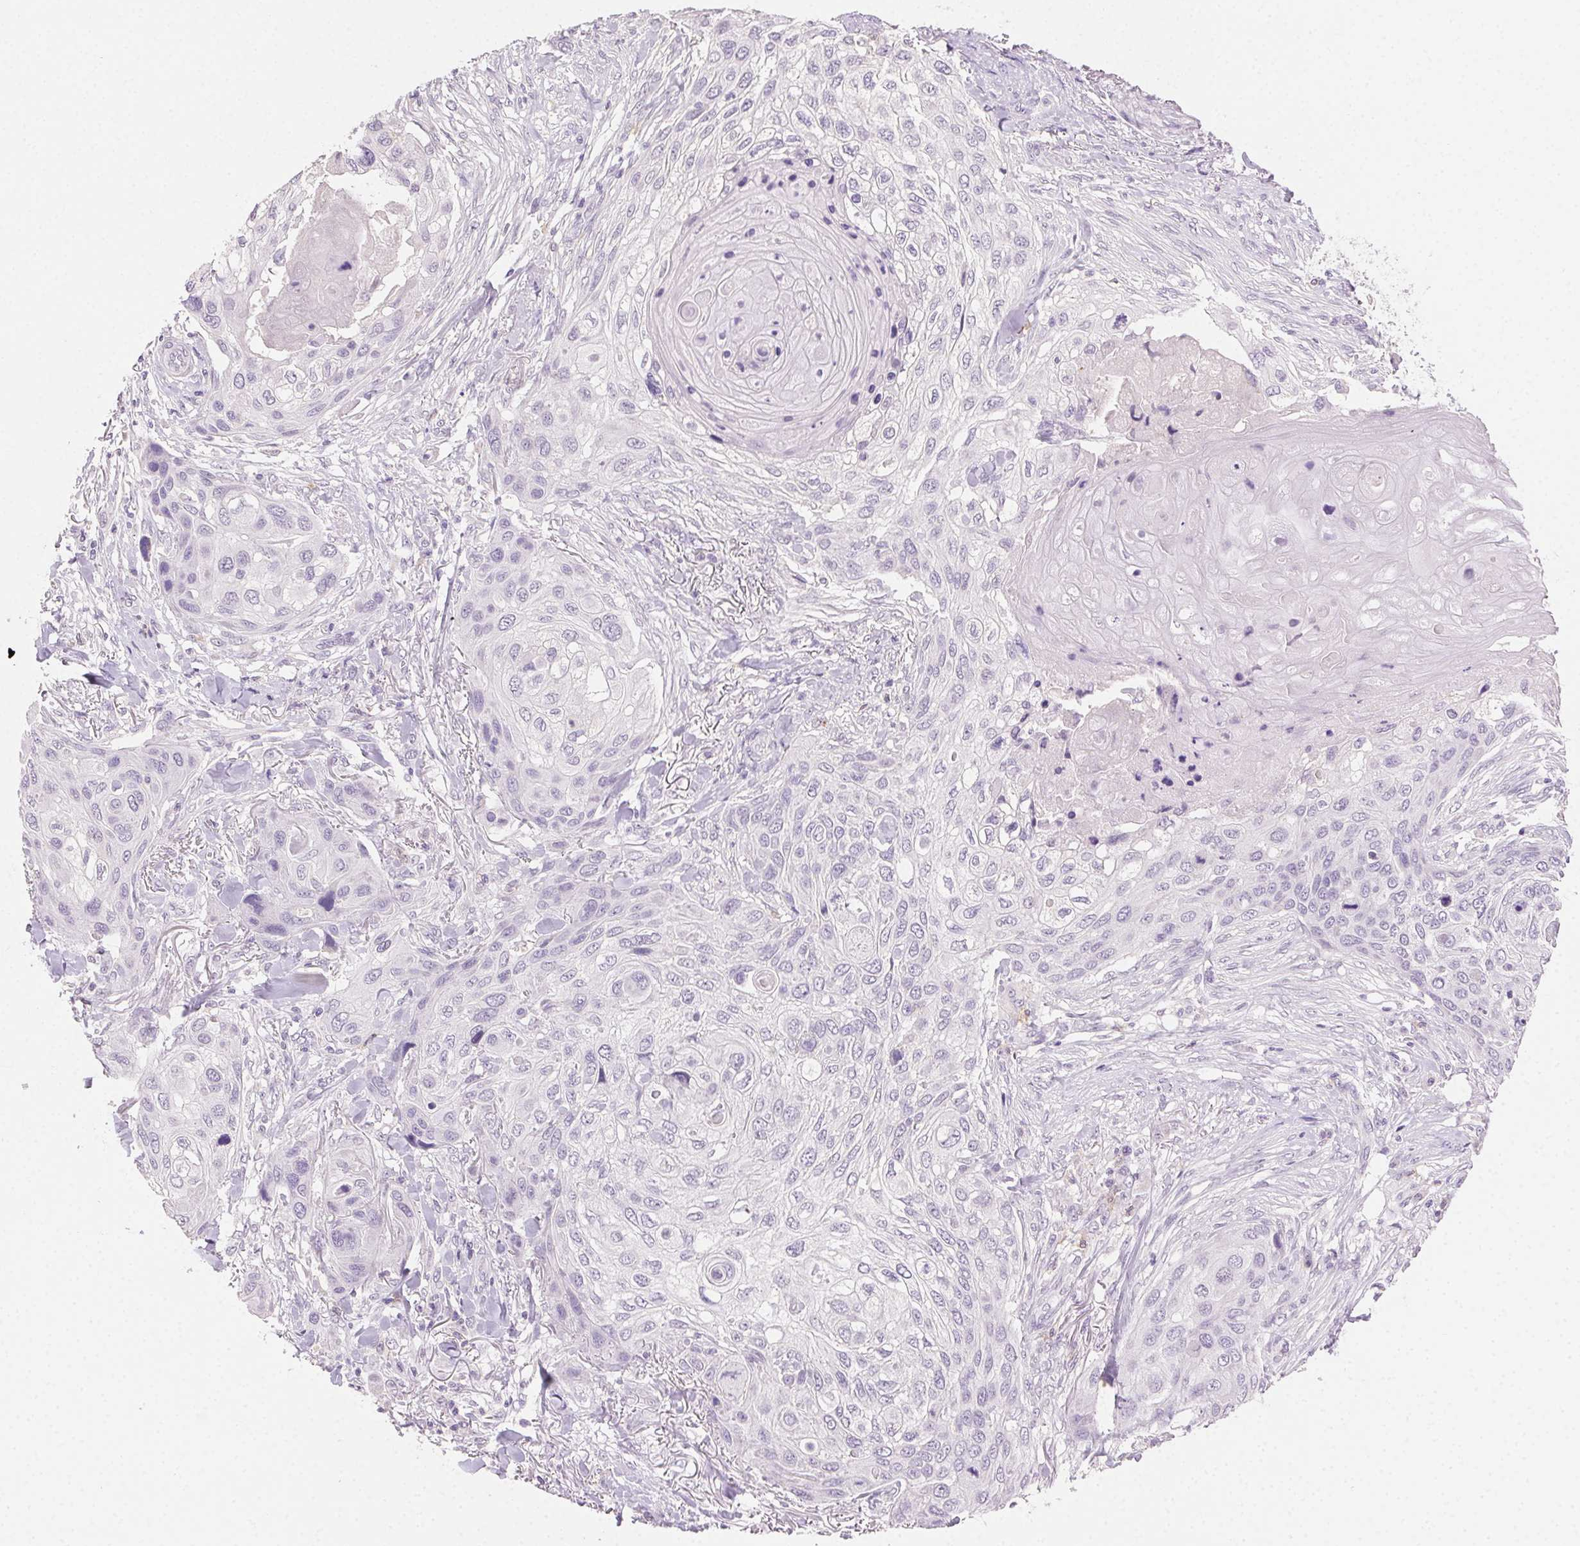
{"staining": {"intensity": "negative", "quantity": "none", "location": "none"}, "tissue": "skin cancer", "cell_type": "Tumor cells", "image_type": "cancer", "snomed": [{"axis": "morphology", "description": "Squamous cell carcinoma, NOS"}, {"axis": "topography", "description": "Skin"}], "caption": "An image of human skin cancer is negative for staining in tumor cells.", "gene": "AKAP5", "patient": {"sex": "female", "age": 87}}